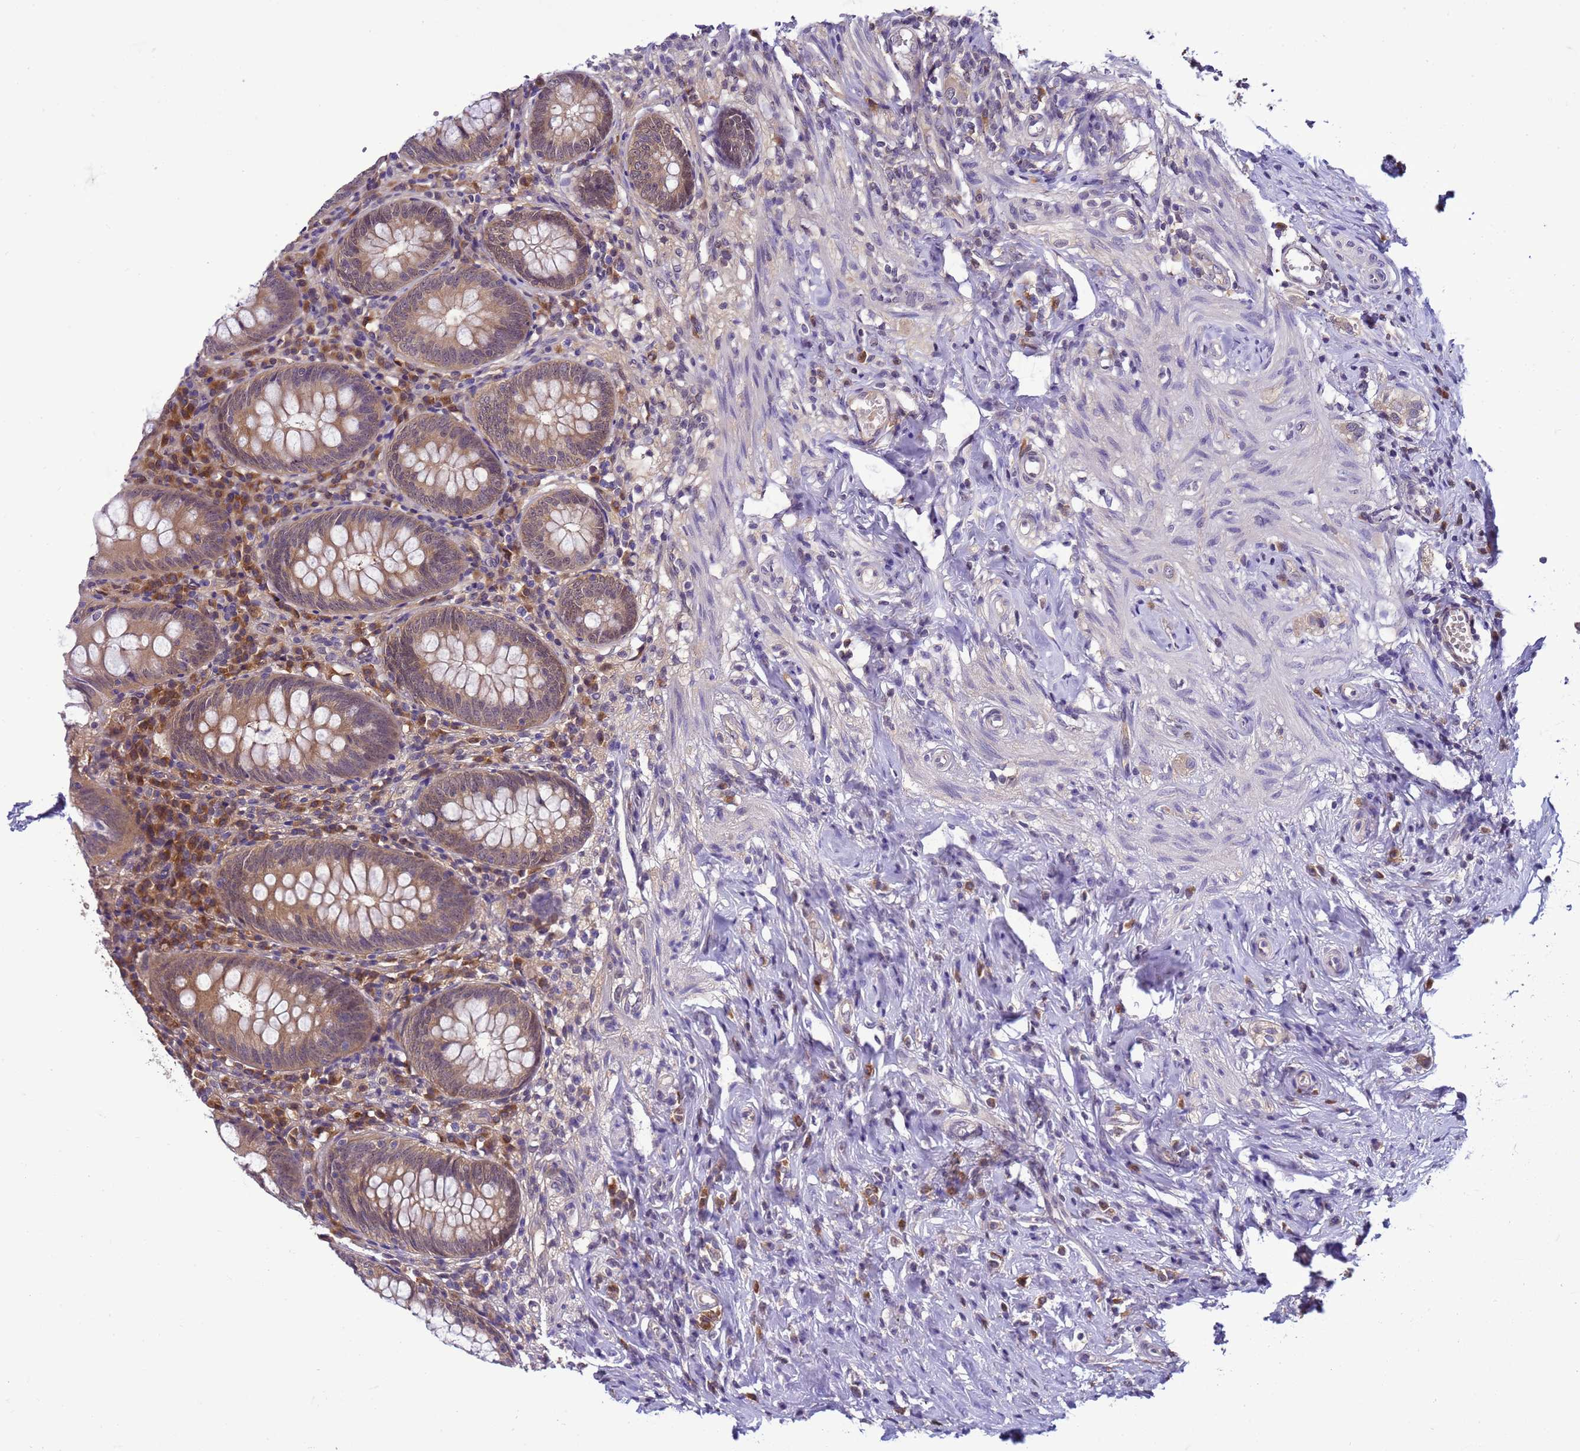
{"staining": {"intensity": "moderate", "quantity": "25%-75%", "location": "cytoplasmic/membranous"}, "tissue": "appendix", "cell_type": "Glandular cells", "image_type": "normal", "snomed": [{"axis": "morphology", "description": "Normal tissue, NOS"}, {"axis": "topography", "description": "Appendix"}], "caption": "Moderate cytoplasmic/membranous positivity for a protein is seen in approximately 25%-75% of glandular cells of normal appendix using IHC.", "gene": "DDI2", "patient": {"sex": "female", "age": 54}}